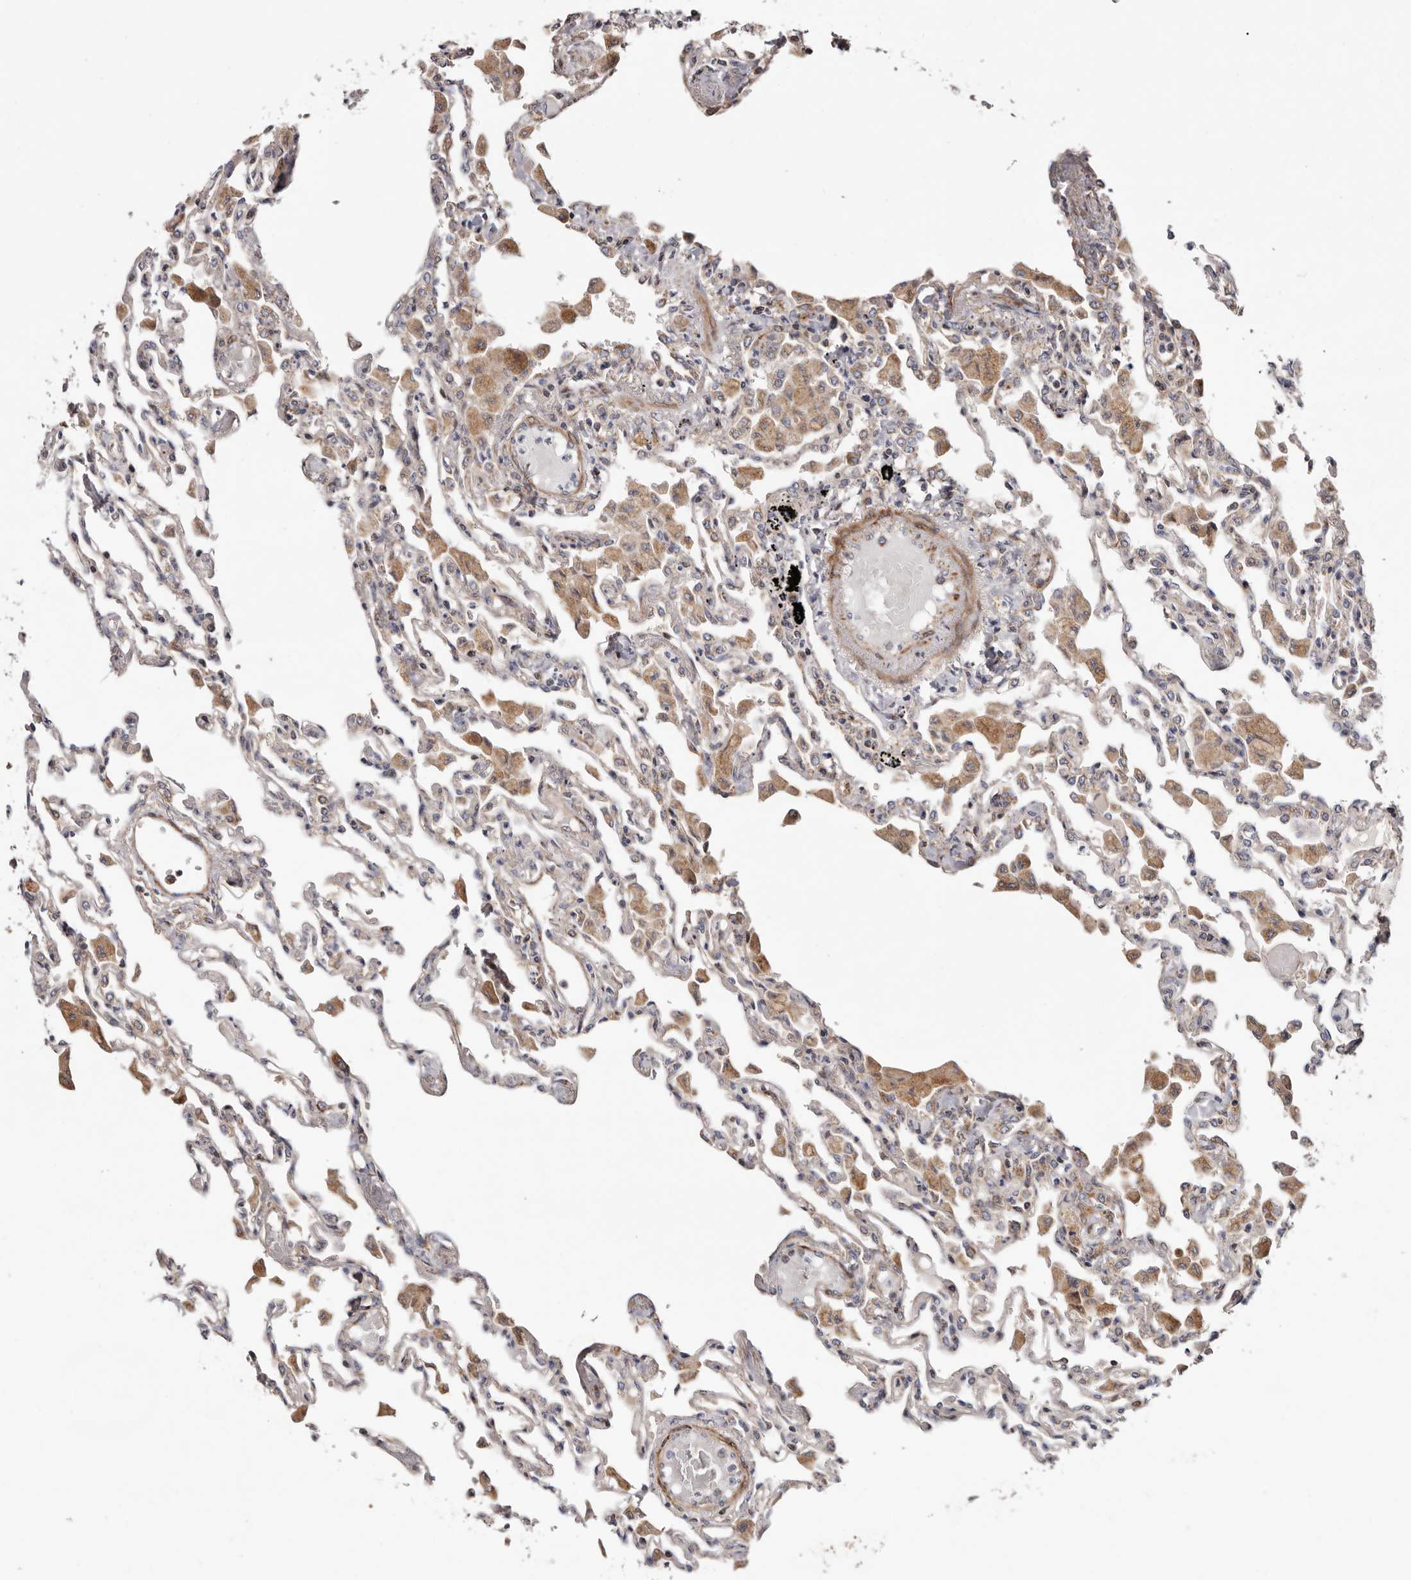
{"staining": {"intensity": "negative", "quantity": "none", "location": "none"}, "tissue": "lung", "cell_type": "Alveolar cells", "image_type": "normal", "snomed": [{"axis": "morphology", "description": "Normal tissue, NOS"}, {"axis": "topography", "description": "Bronchus"}, {"axis": "topography", "description": "Lung"}], "caption": "A high-resolution micrograph shows immunohistochemistry (IHC) staining of normal lung, which reveals no significant staining in alveolar cells.", "gene": "PROKR1", "patient": {"sex": "female", "age": 49}}